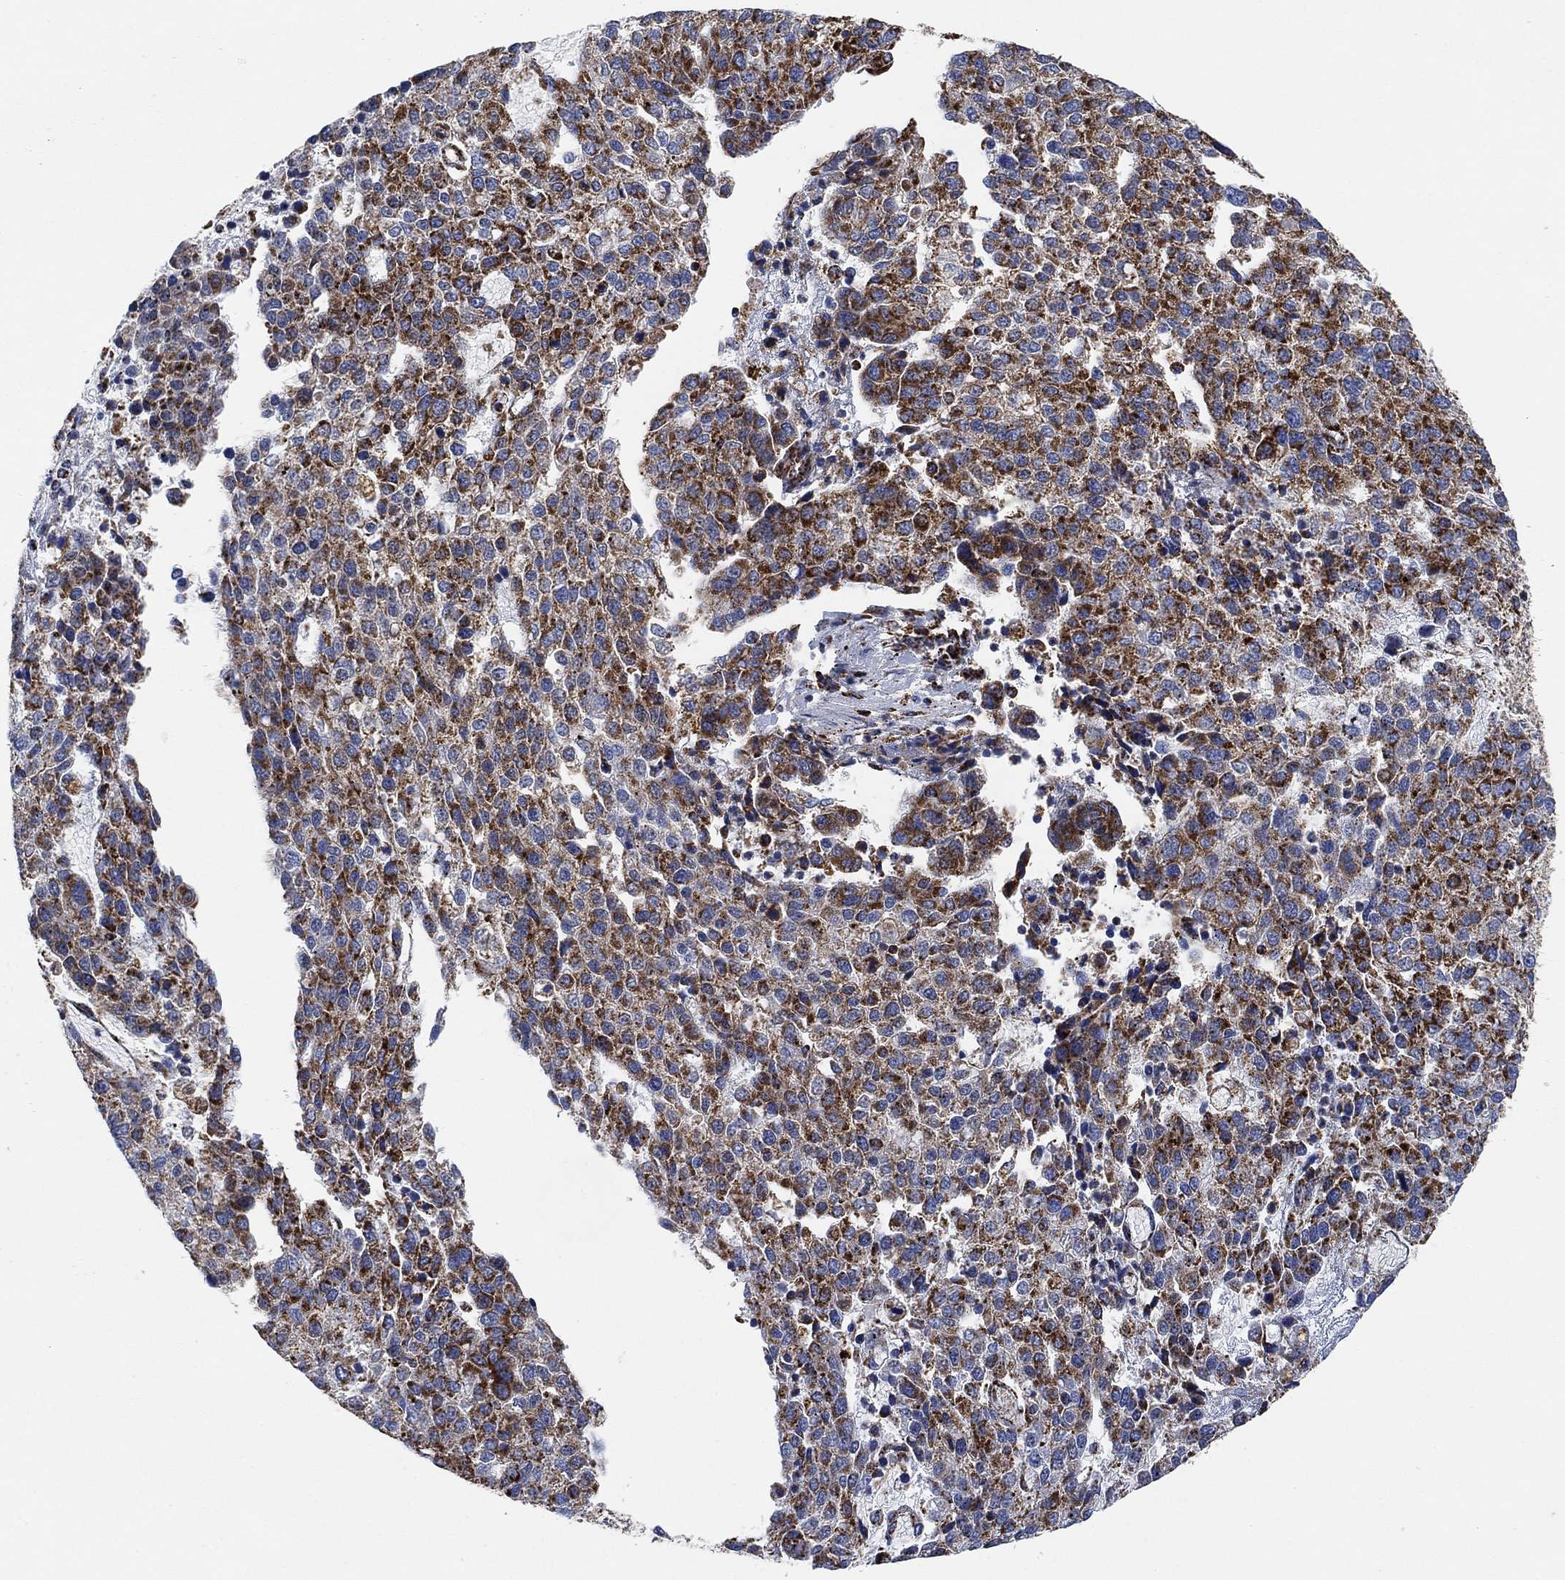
{"staining": {"intensity": "strong", "quantity": "25%-75%", "location": "cytoplasmic/membranous"}, "tissue": "pancreatic cancer", "cell_type": "Tumor cells", "image_type": "cancer", "snomed": [{"axis": "morphology", "description": "Adenocarcinoma, NOS"}, {"axis": "topography", "description": "Pancreas"}], "caption": "Strong cytoplasmic/membranous protein staining is appreciated in about 25%-75% of tumor cells in pancreatic cancer.", "gene": "NDUFS3", "patient": {"sex": "female", "age": 61}}